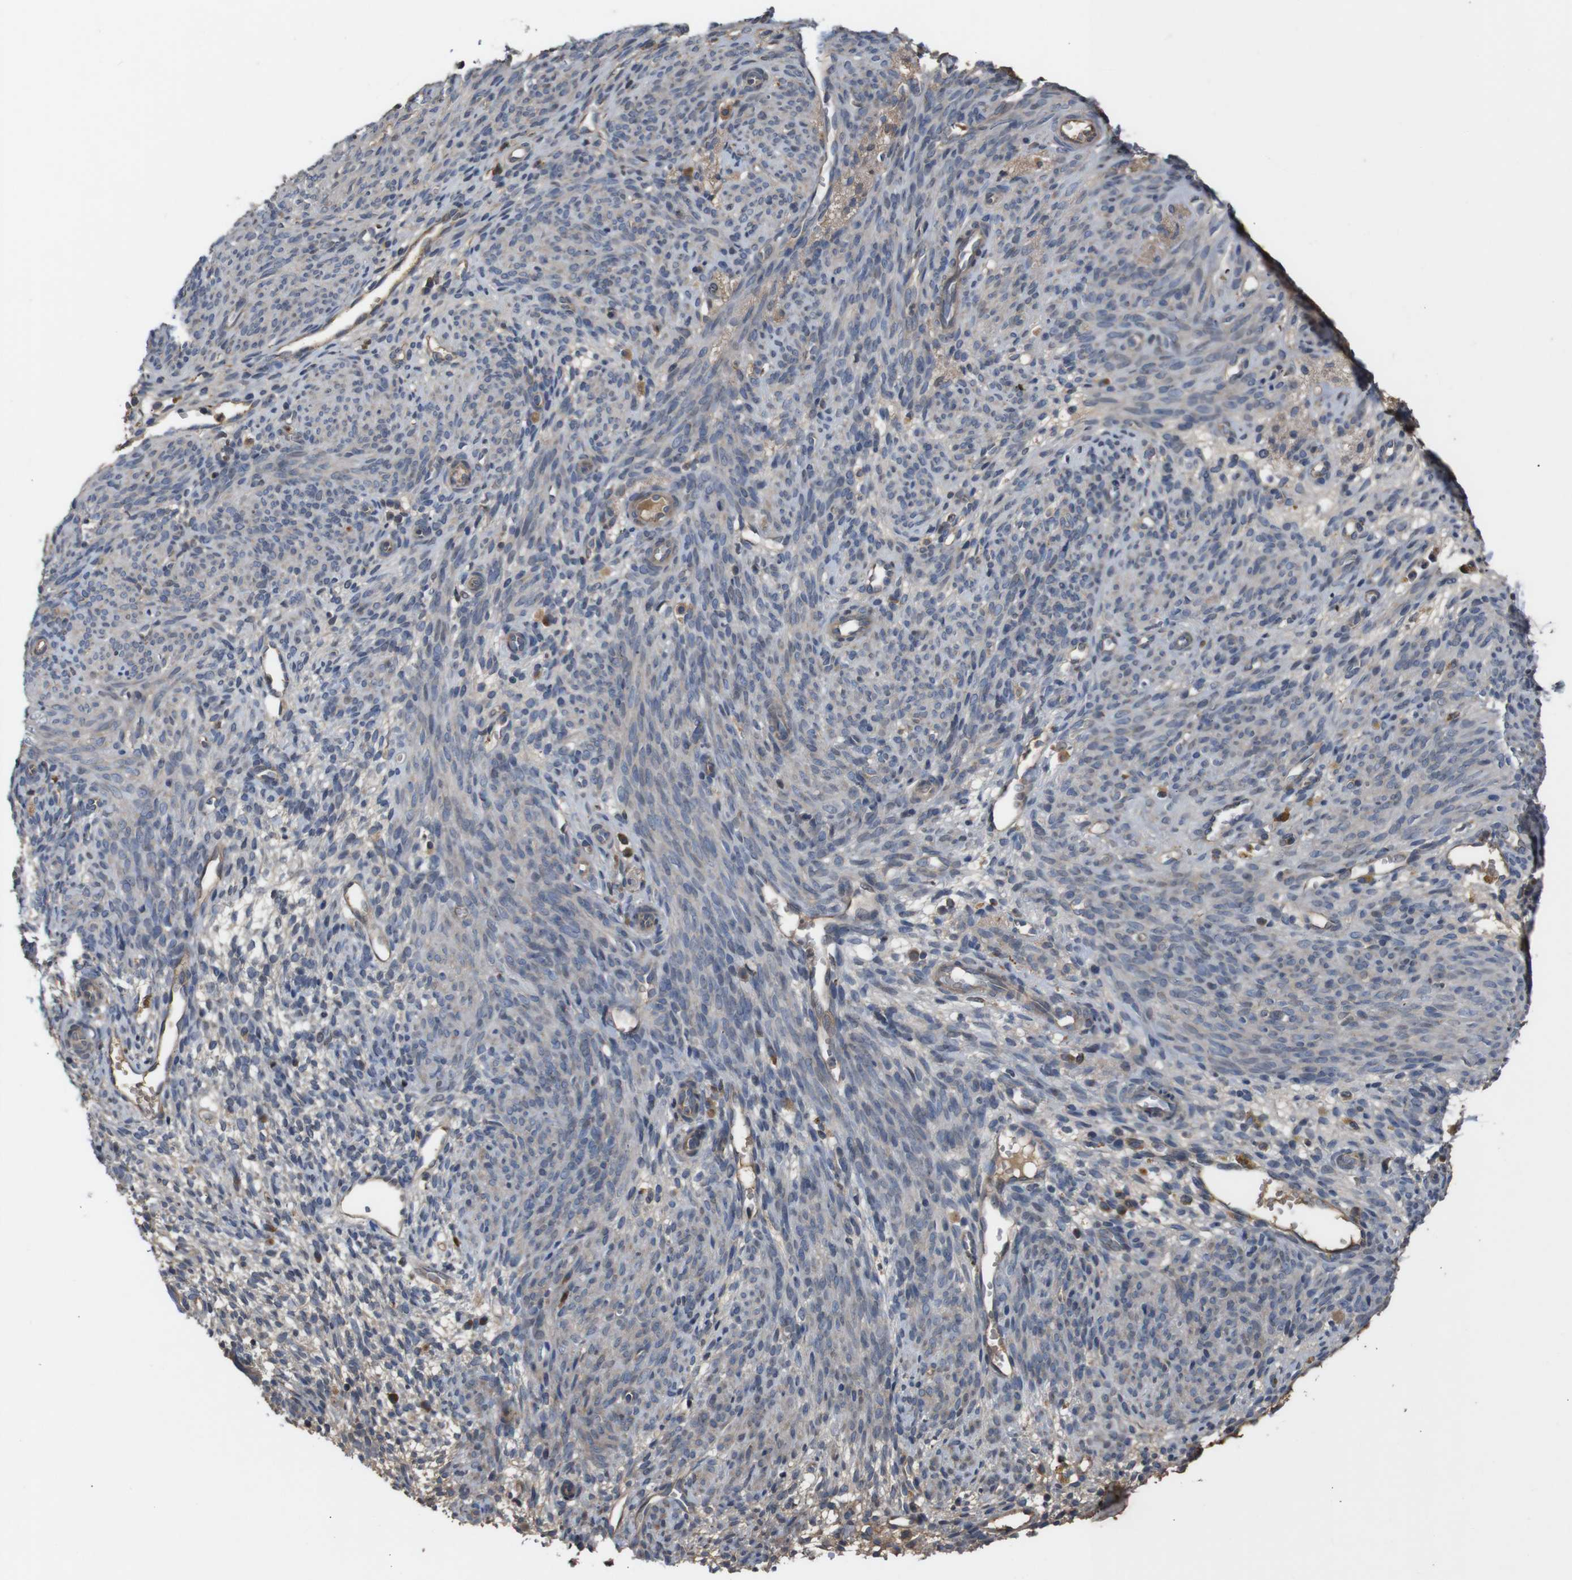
{"staining": {"intensity": "weak", "quantity": "<25%", "location": "cytoplasmic/membranous"}, "tissue": "endometrium", "cell_type": "Cells in endometrial stroma", "image_type": "normal", "snomed": [{"axis": "morphology", "description": "Normal tissue, NOS"}, {"axis": "morphology", "description": "Adenocarcinoma, NOS"}, {"axis": "topography", "description": "Endometrium"}, {"axis": "topography", "description": "Ovary"}], "caption": "Photomicrograph shows no protein expression in cells in endometrial stroma of normal endometrium. The staining was performed using DAB to visualize the protein expression in brown, while the nuclei were stained in blue with hematoxylin (Magnification: 20x).", "gene": "PTPN1", "patient": {"sex": "female", "age": 68}}